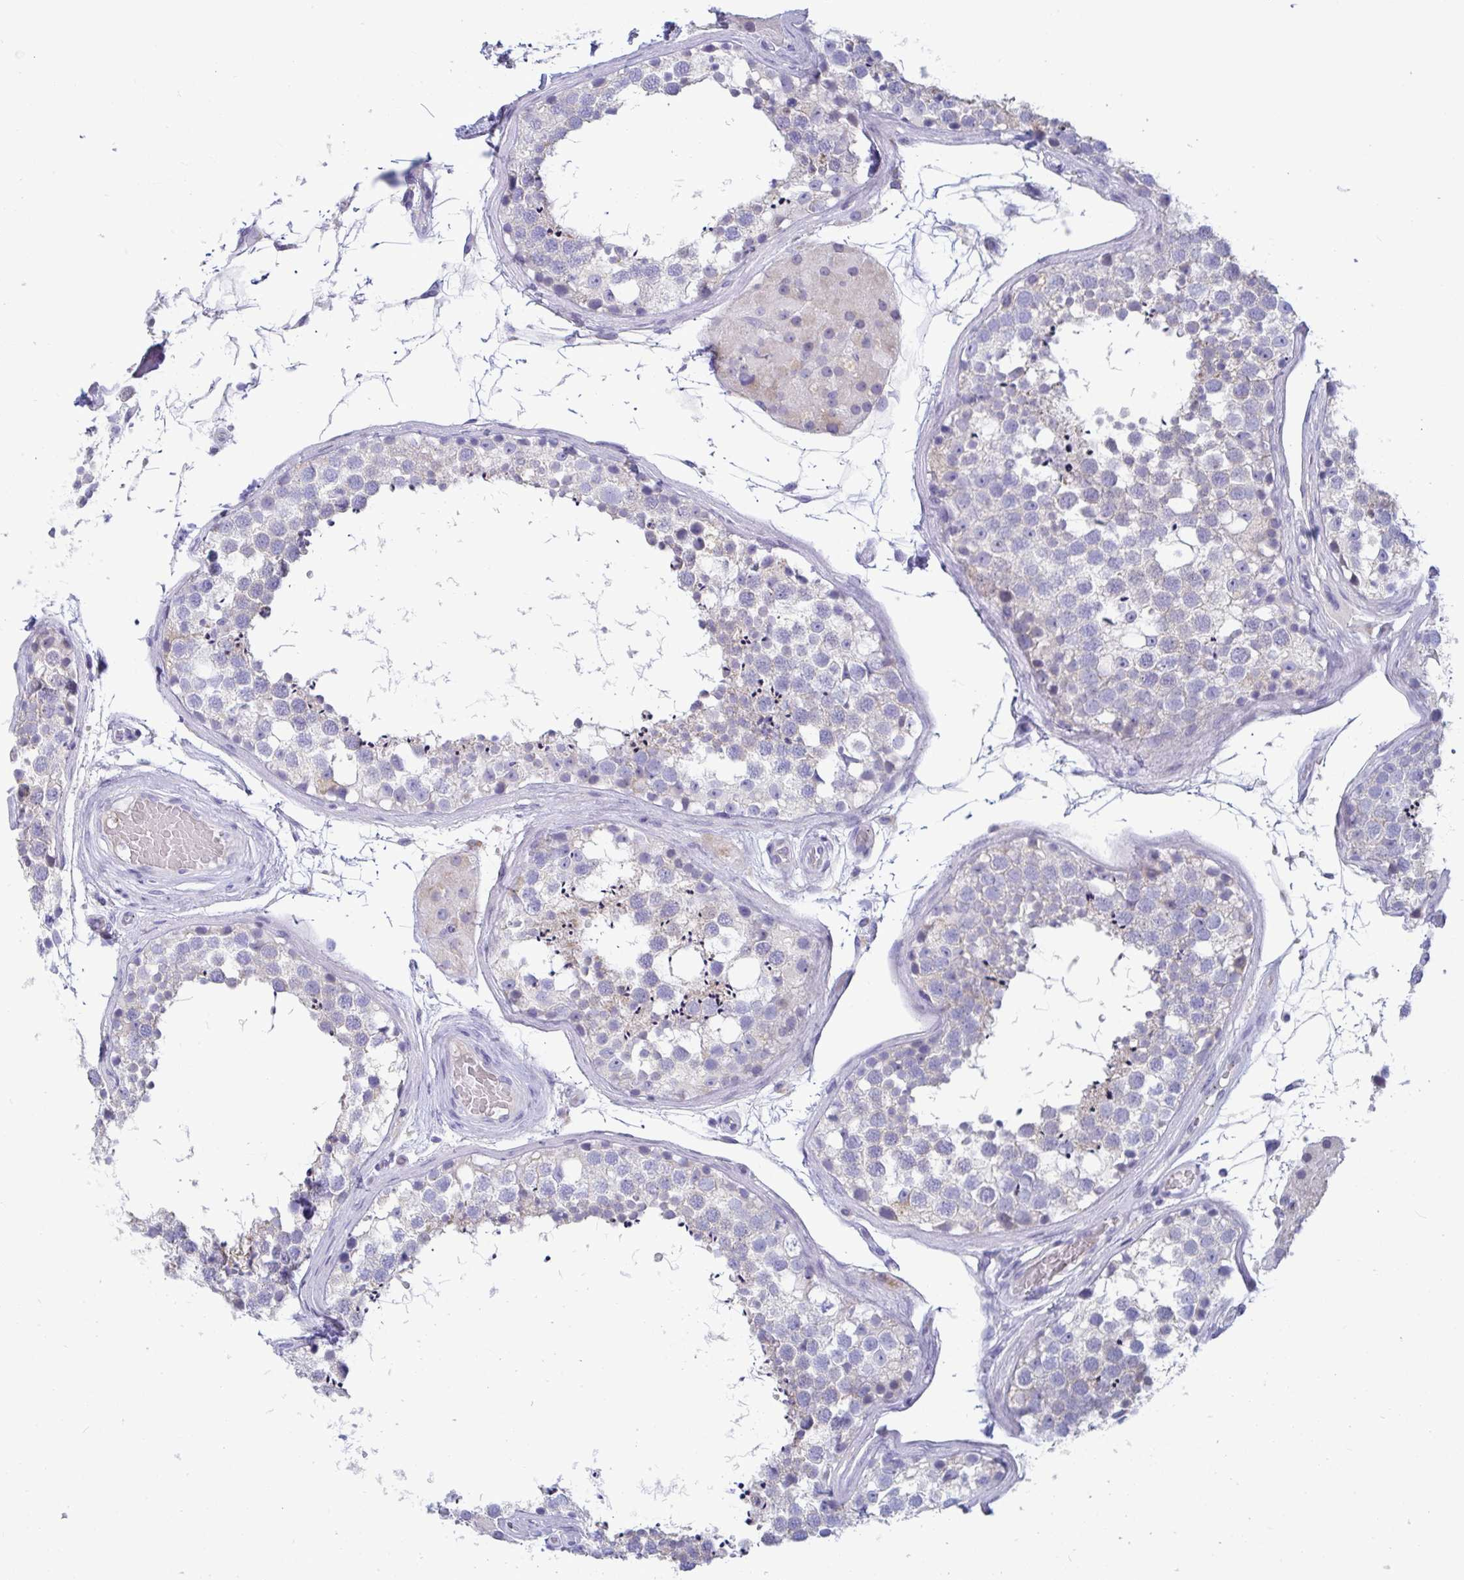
{"staining": {"intensity": "negative", "quantity": "none", "location": "none"}, "tissue": "testis", "cell_type": "Cells in seminiferous ducts", "image_type": "normal", "snomed": [{"axis": "morphology", "description": "Normal tissue, NOS"}, {"axis": "morphology", "description": "Seminoma, NOS"}, {"axis": "topography", "description": "Testis"}], "caption": "This is a histopathology image of immunohistochemistry (IHC) staining of unremarkable testis, which shows no expression in cells in seminiferous ducts. The staining is performed using DAB (3,3'-diaminobenzidine) brown chromogen with nuclei counter-stained in using hematoxylin.", "gene": "TAS2R38", "patient": {"sex": "male", "age": 65}}